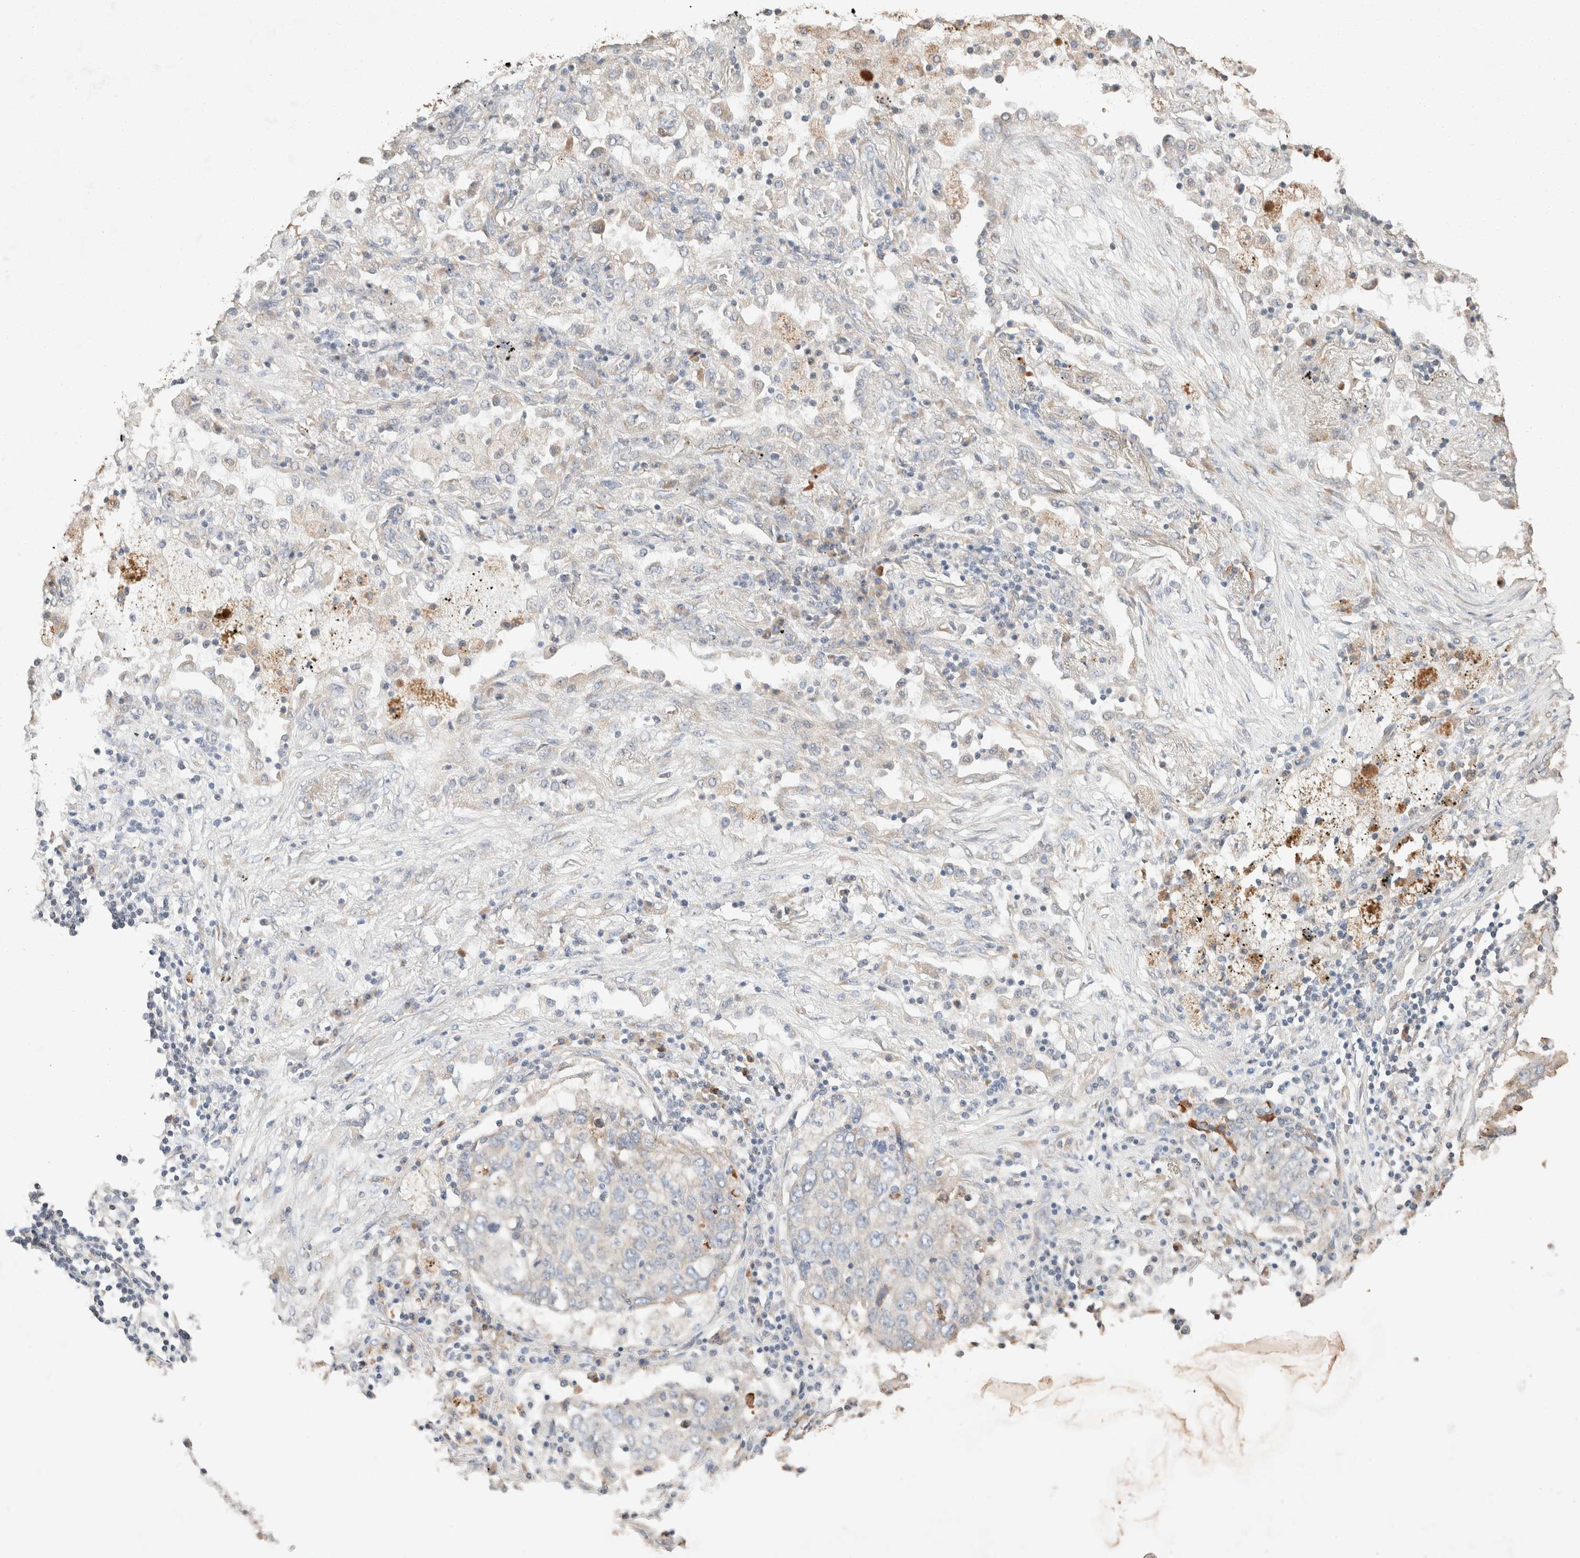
{"staining": {"intensity": "negative", "quantity": "none", "location": "none"}, "tissue": "lung cancer", "cell_type": "Tumor cells", "image_type": "cancer", "snomed": [{"axis": "morphology", "description": "Squamous cell carcinoma, NOS"}, {"axis": "topography", "description": "Lung"}], "caption": "IHC photomicrograph of neoplastic tissue: lung cancer (squamous cell carcinoma) stained with DAB (3,3'-diaminobenzidine) demonstrates no significant protein expression in tumor cells.", "gene": "TUBD1", "patient": {"sex": "female", "age": 63}}